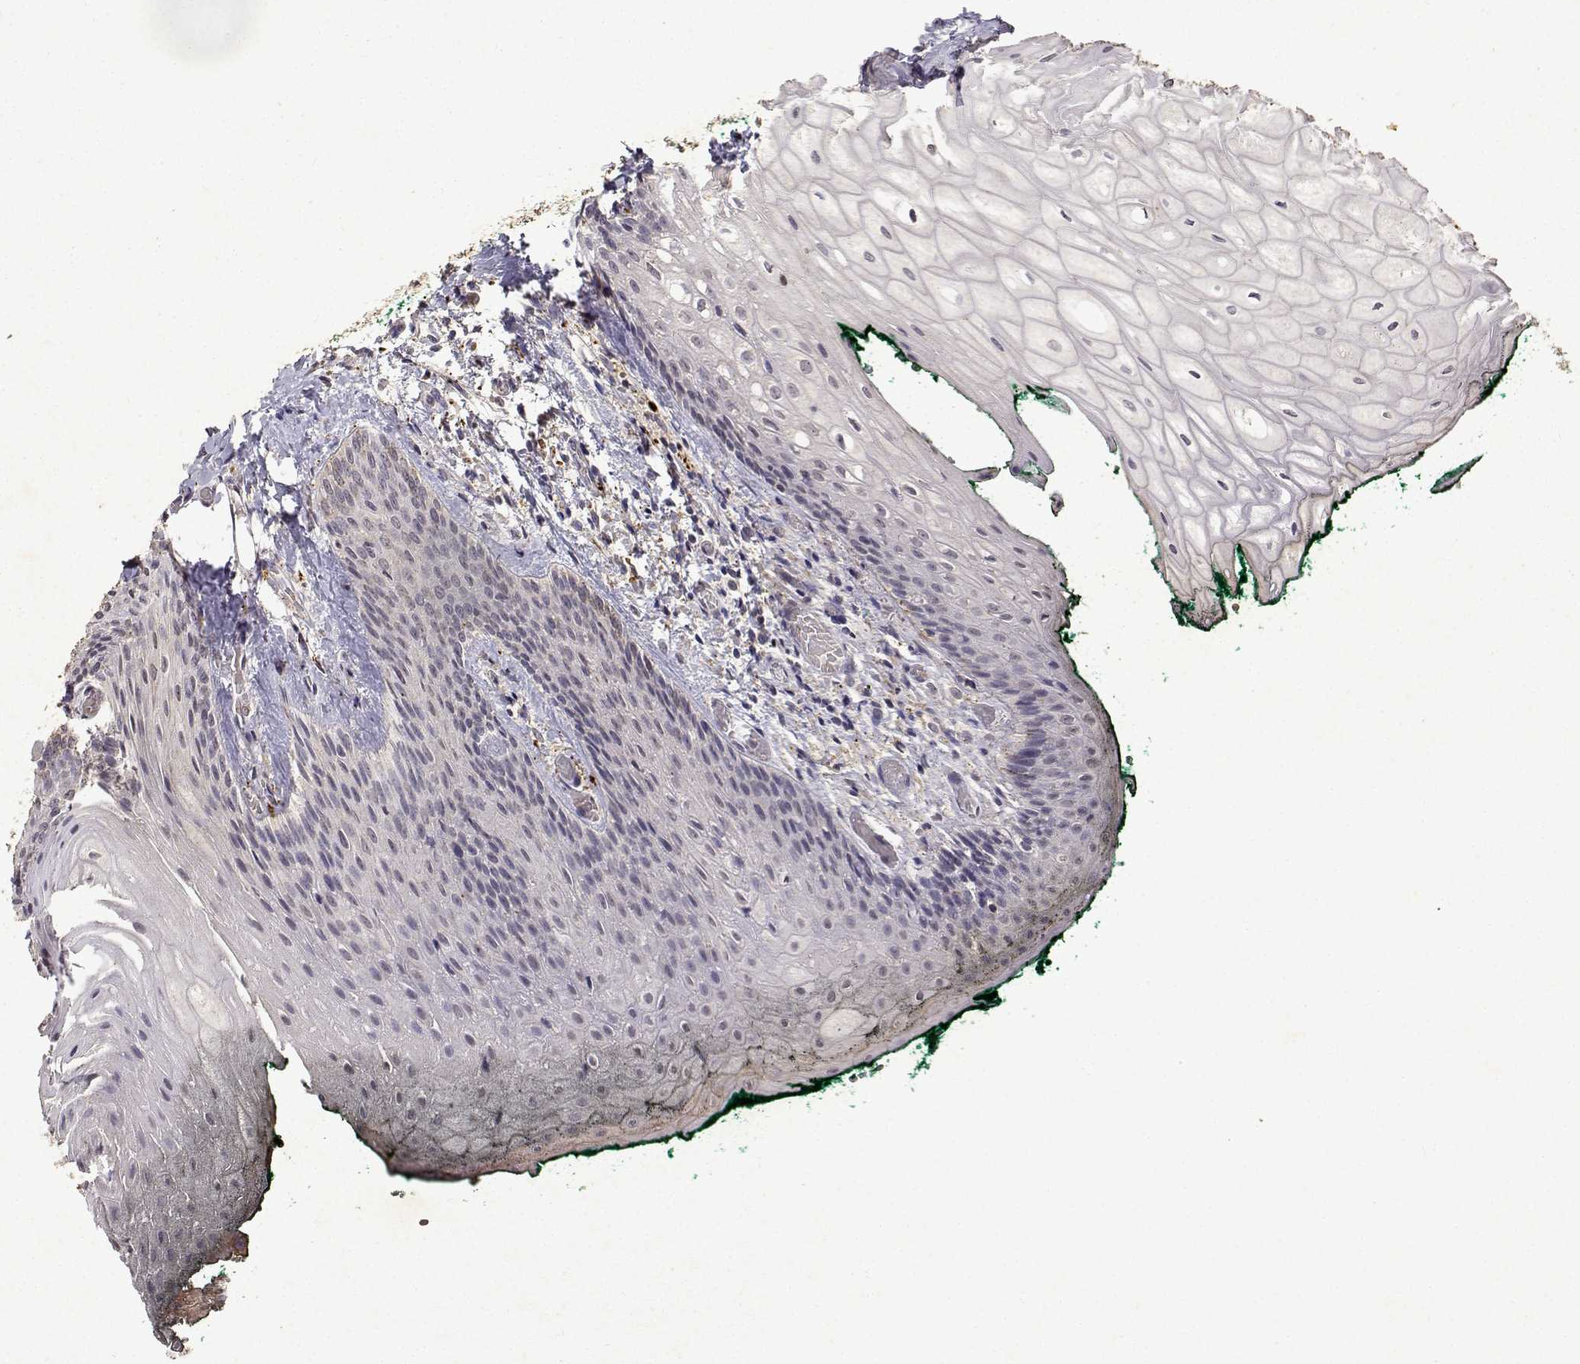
{"staining": {"intensity": "negative", "quantity": "none", "location": "none"}, "tissue": "oral mucosa", "cell_type": "Squamous epithelial cells", "image_type": "normal", "snomed": [{"axis": "morphology", "description": "Normal tissue, NOS"}, {"axis": "topography", "description": "Oral tissue"}, {"axis": "topography", "description": "Head-Neck"}], "caption": "DAB (3,3'-diaminobenzidine) immunohistochemical staining of benign human oral mucosa exhibits no significant positivity in squamous epithelial cells. Nuclei are stained in blue.", "gene": "BDNF", "patient": {"sex": "female", "age": 68}}